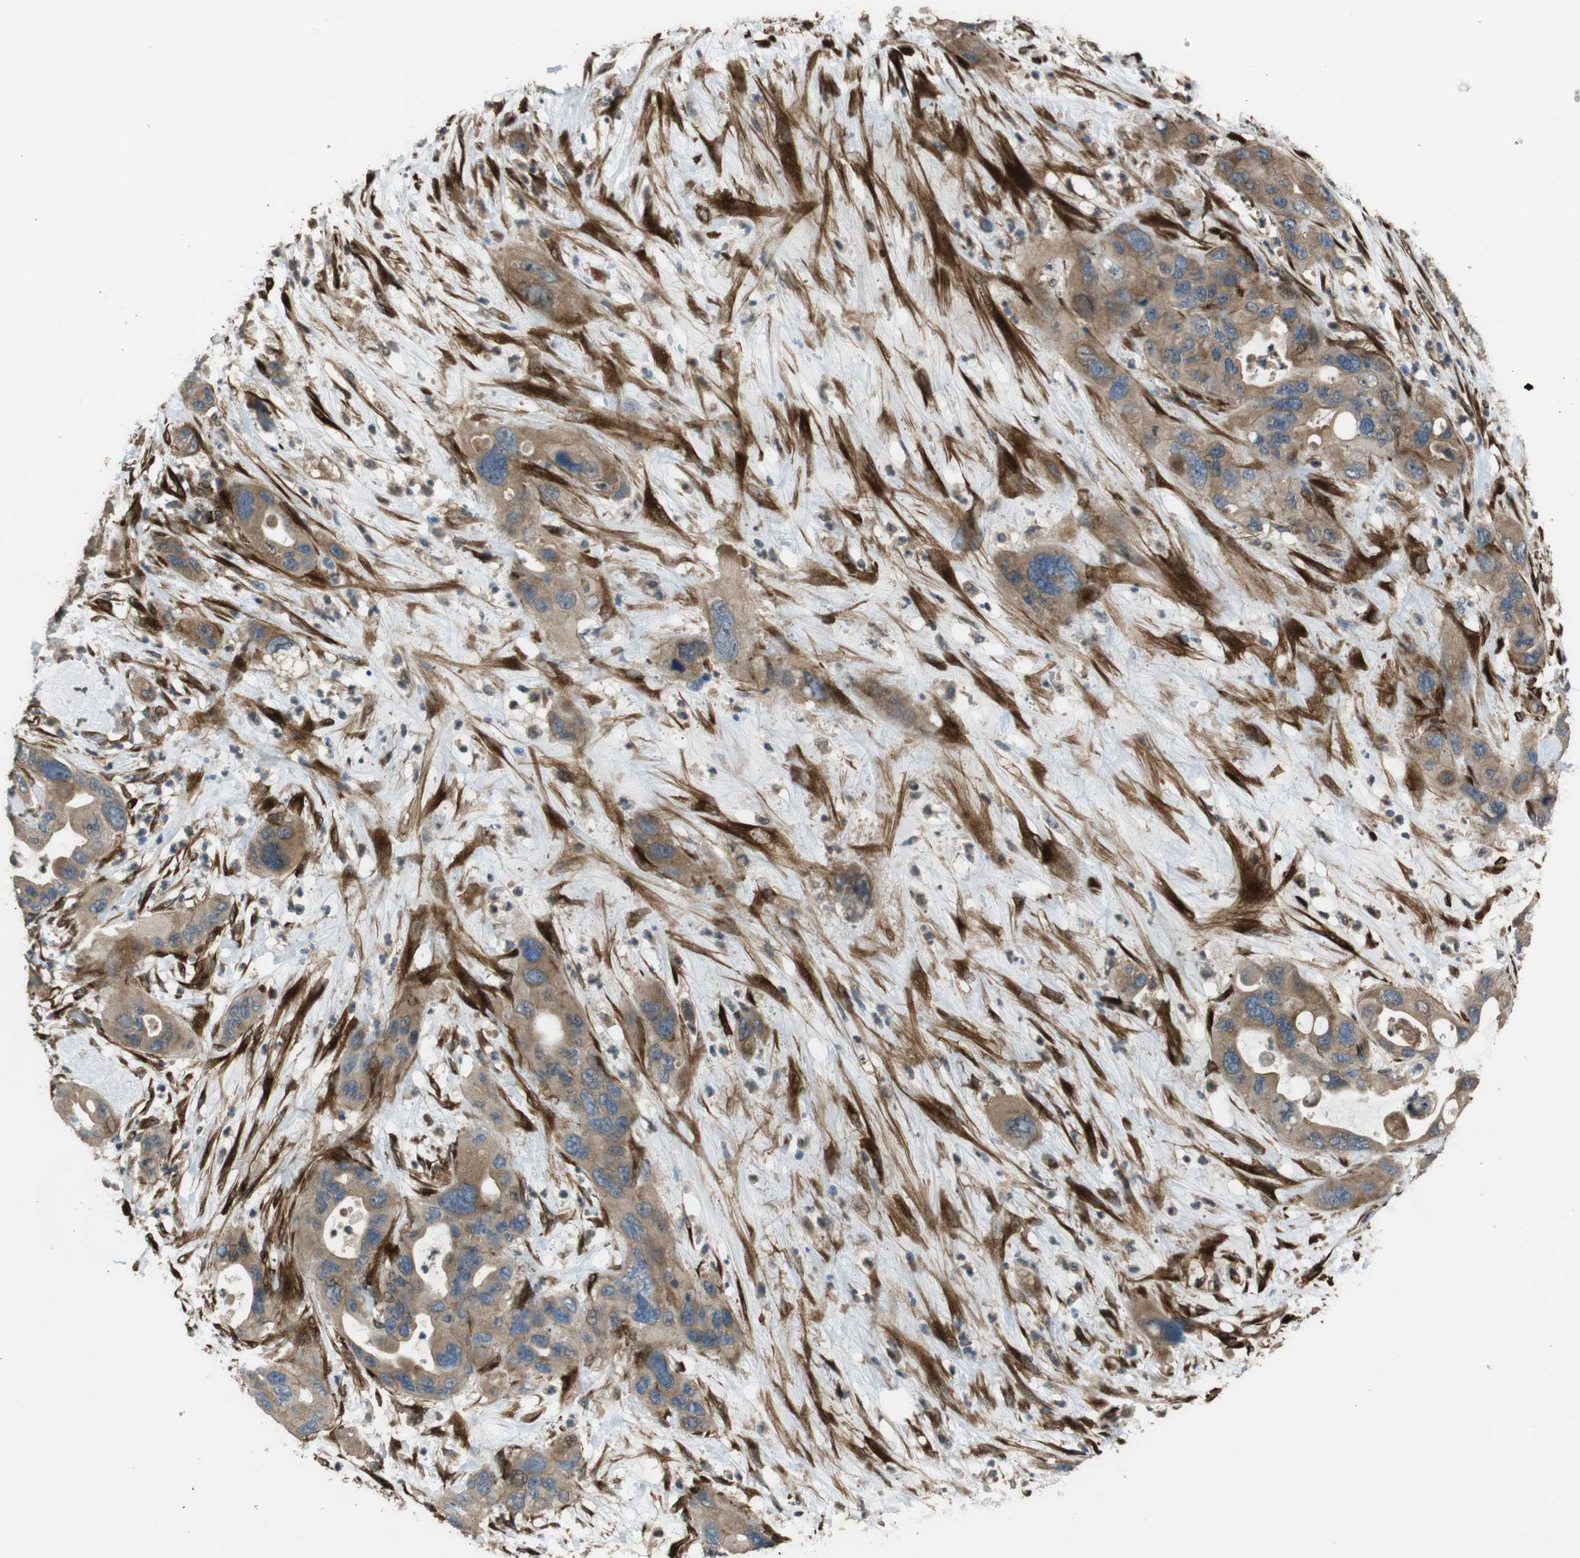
{"staining": {"intensity": "moderate", "quantity": ">75%", "location": "cytoplasmic/membranous"}, "tissue": "pancreatic cancer", "cell_type": "Tumor cells", "image_type": "cancer", "snomed": [{"axis": "morphology", "description": "Adenocarcinoma, NOS"}, {"axis": "topography", "description": "Pancreas"}], "caption": "Protein staining shows moderate cytoplasmic/membranous positivity in about >75% of tumor cells in pancreatic adenocarcinoma.", "gene": "MSRB3", "patient": {"sex": "female", "age": 71}}